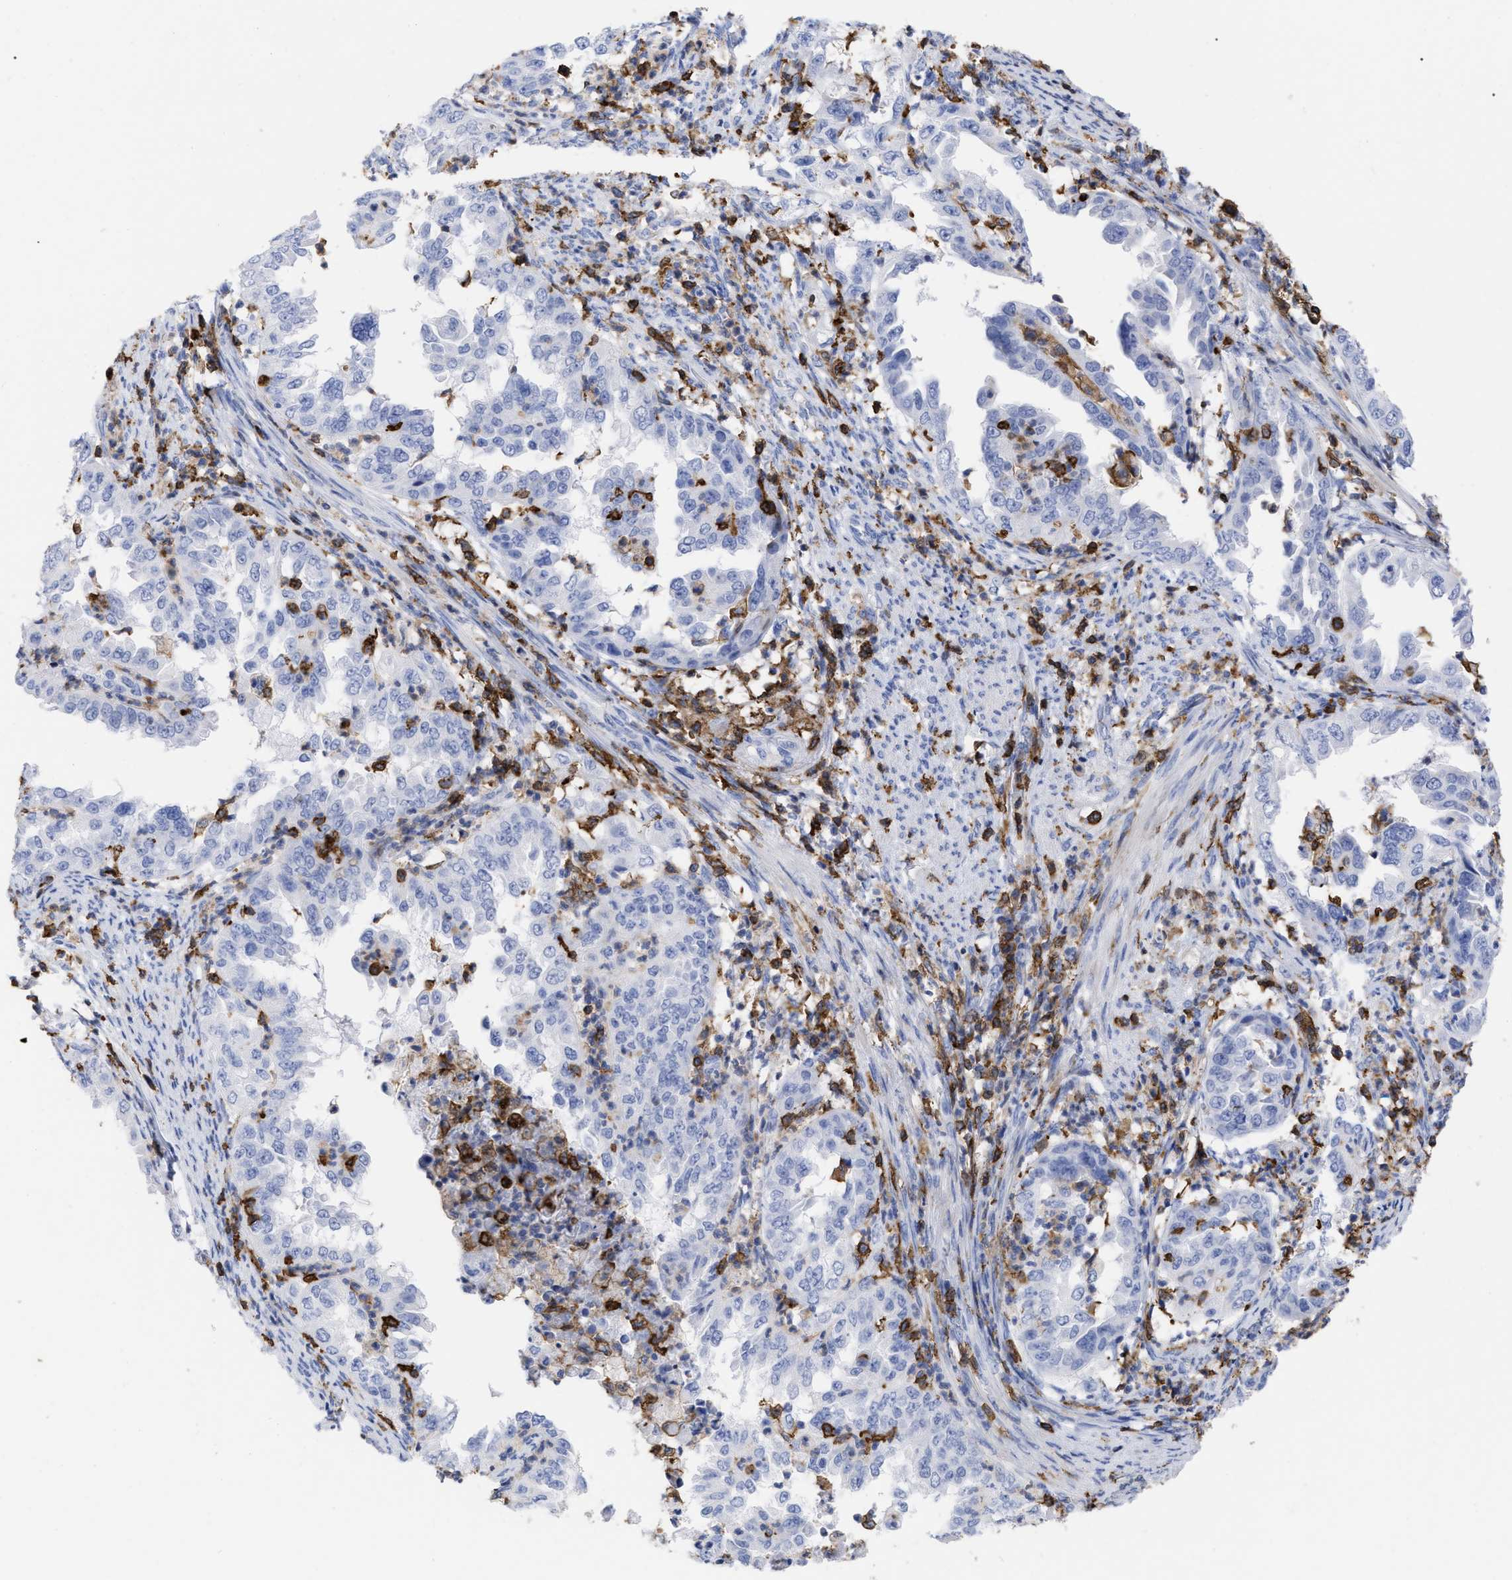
{"staining": {"intensity": "negative", "quantity": "none", "location": "none"}, "tissue": "endometrial cancer", "cell_type": "Tumor cells", "image_type": "cancer", "snomed": [{"axis": "morphology", "description": "Adenocarcinoma, NOS"}, {"axis": "topography", "description": "Endometrium"}], "caption": "Tumor cells show no significant protein positivity in endometrial cancer.", "gene": "HCLS1", "patient": {"sex": "female", "age": 85}}